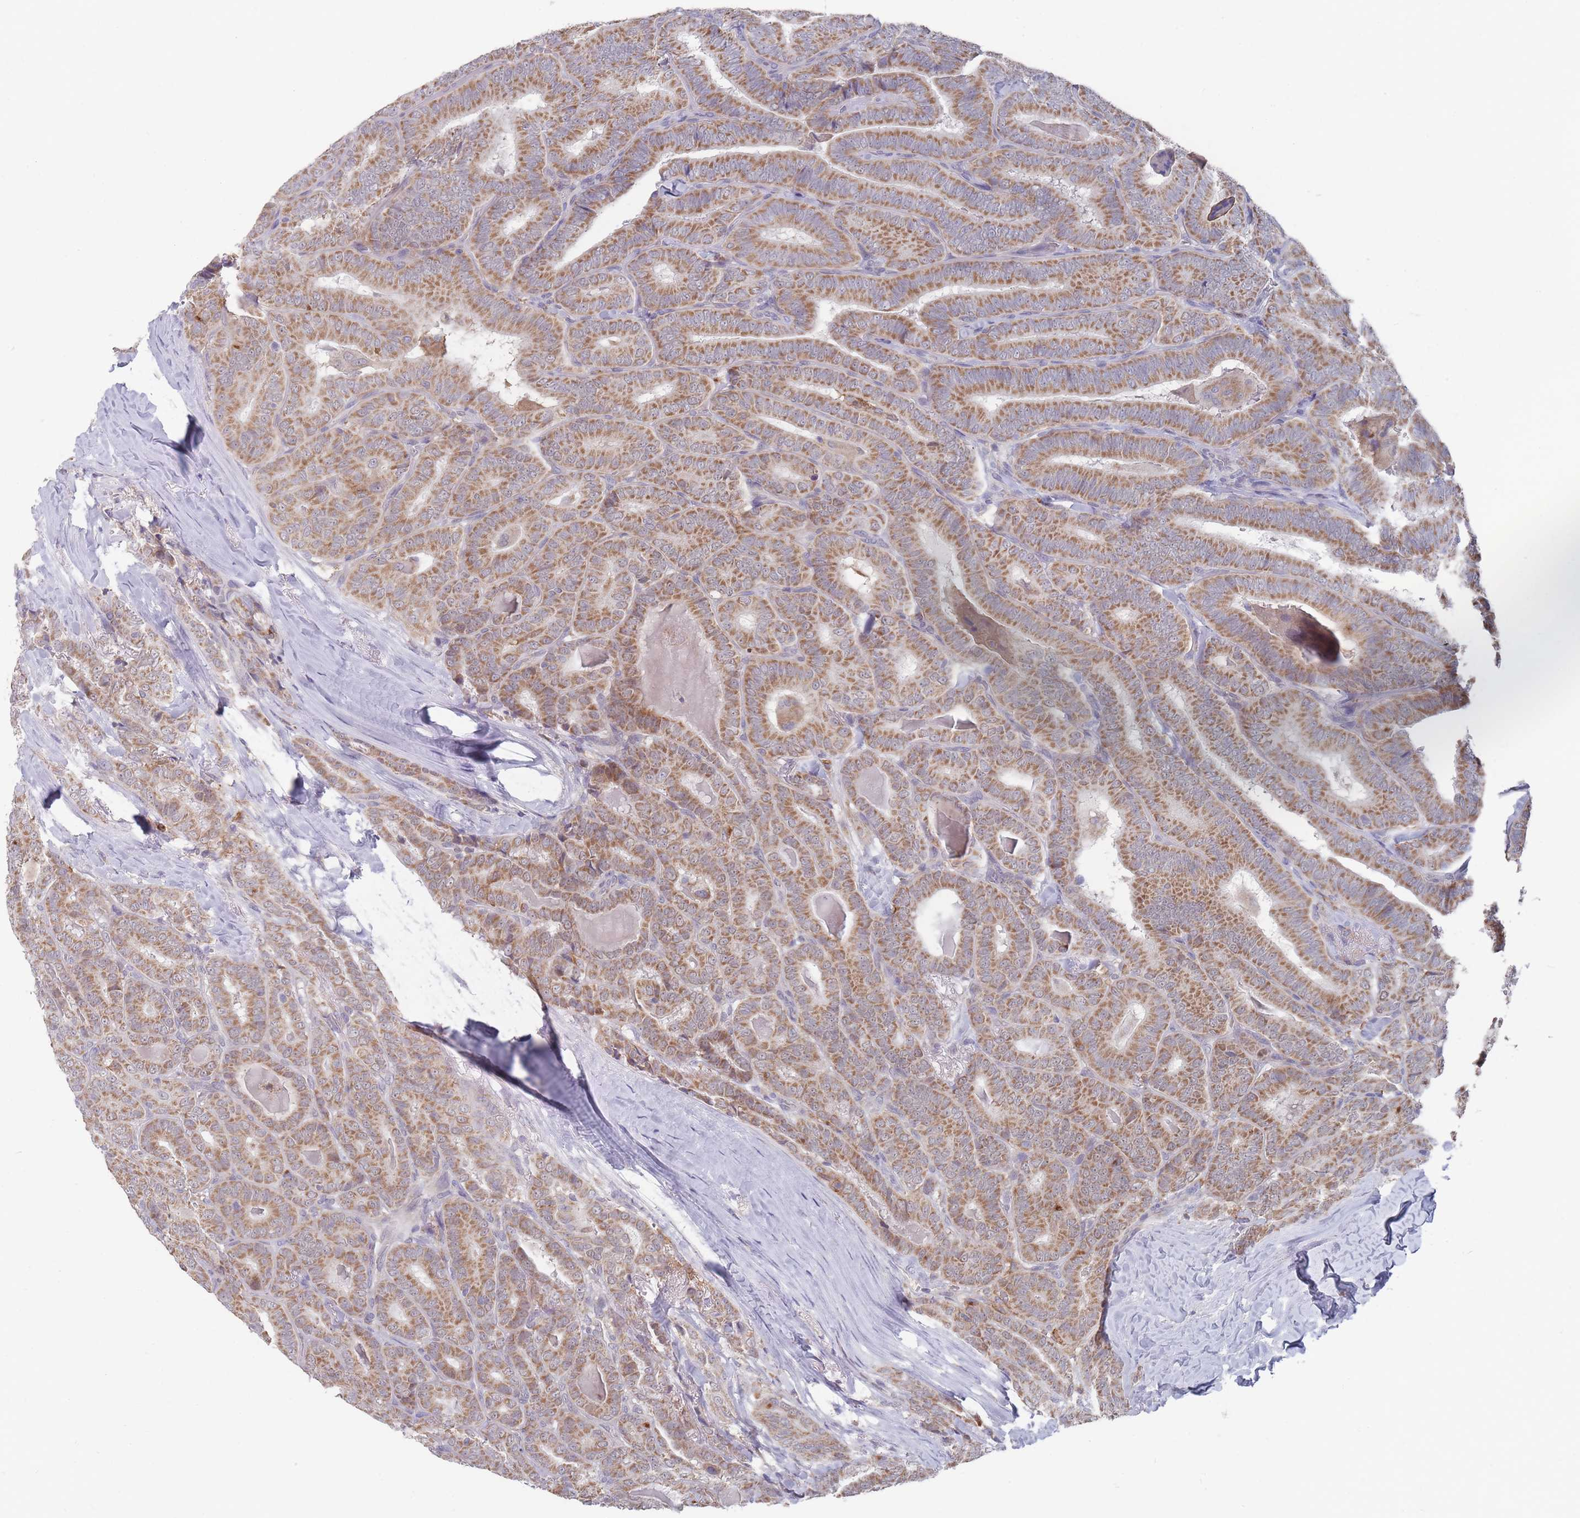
{"staining": {"intensity": "moderate", "quantity": ">75%", "location": "cytoplasmic/membranous"}, "tissue": "thyroid cancer", "cell_type": "Tumor cells", "image_type": "cancer", "snomed": [{"axis": "morphology", "description": "Papillary adenocarcinoma, NOS"}, {"axis": "topography", "description": "Thyroid gland"}], "caption": "Protein analysis of papillary adenocarcinoma (thyroid) tissue exhibits moderate cytoplasmic/membranous expression in approximately >75% of tumor cells.", "gene": "PEX7", "patient": {"sex": "male", "age": 61}}